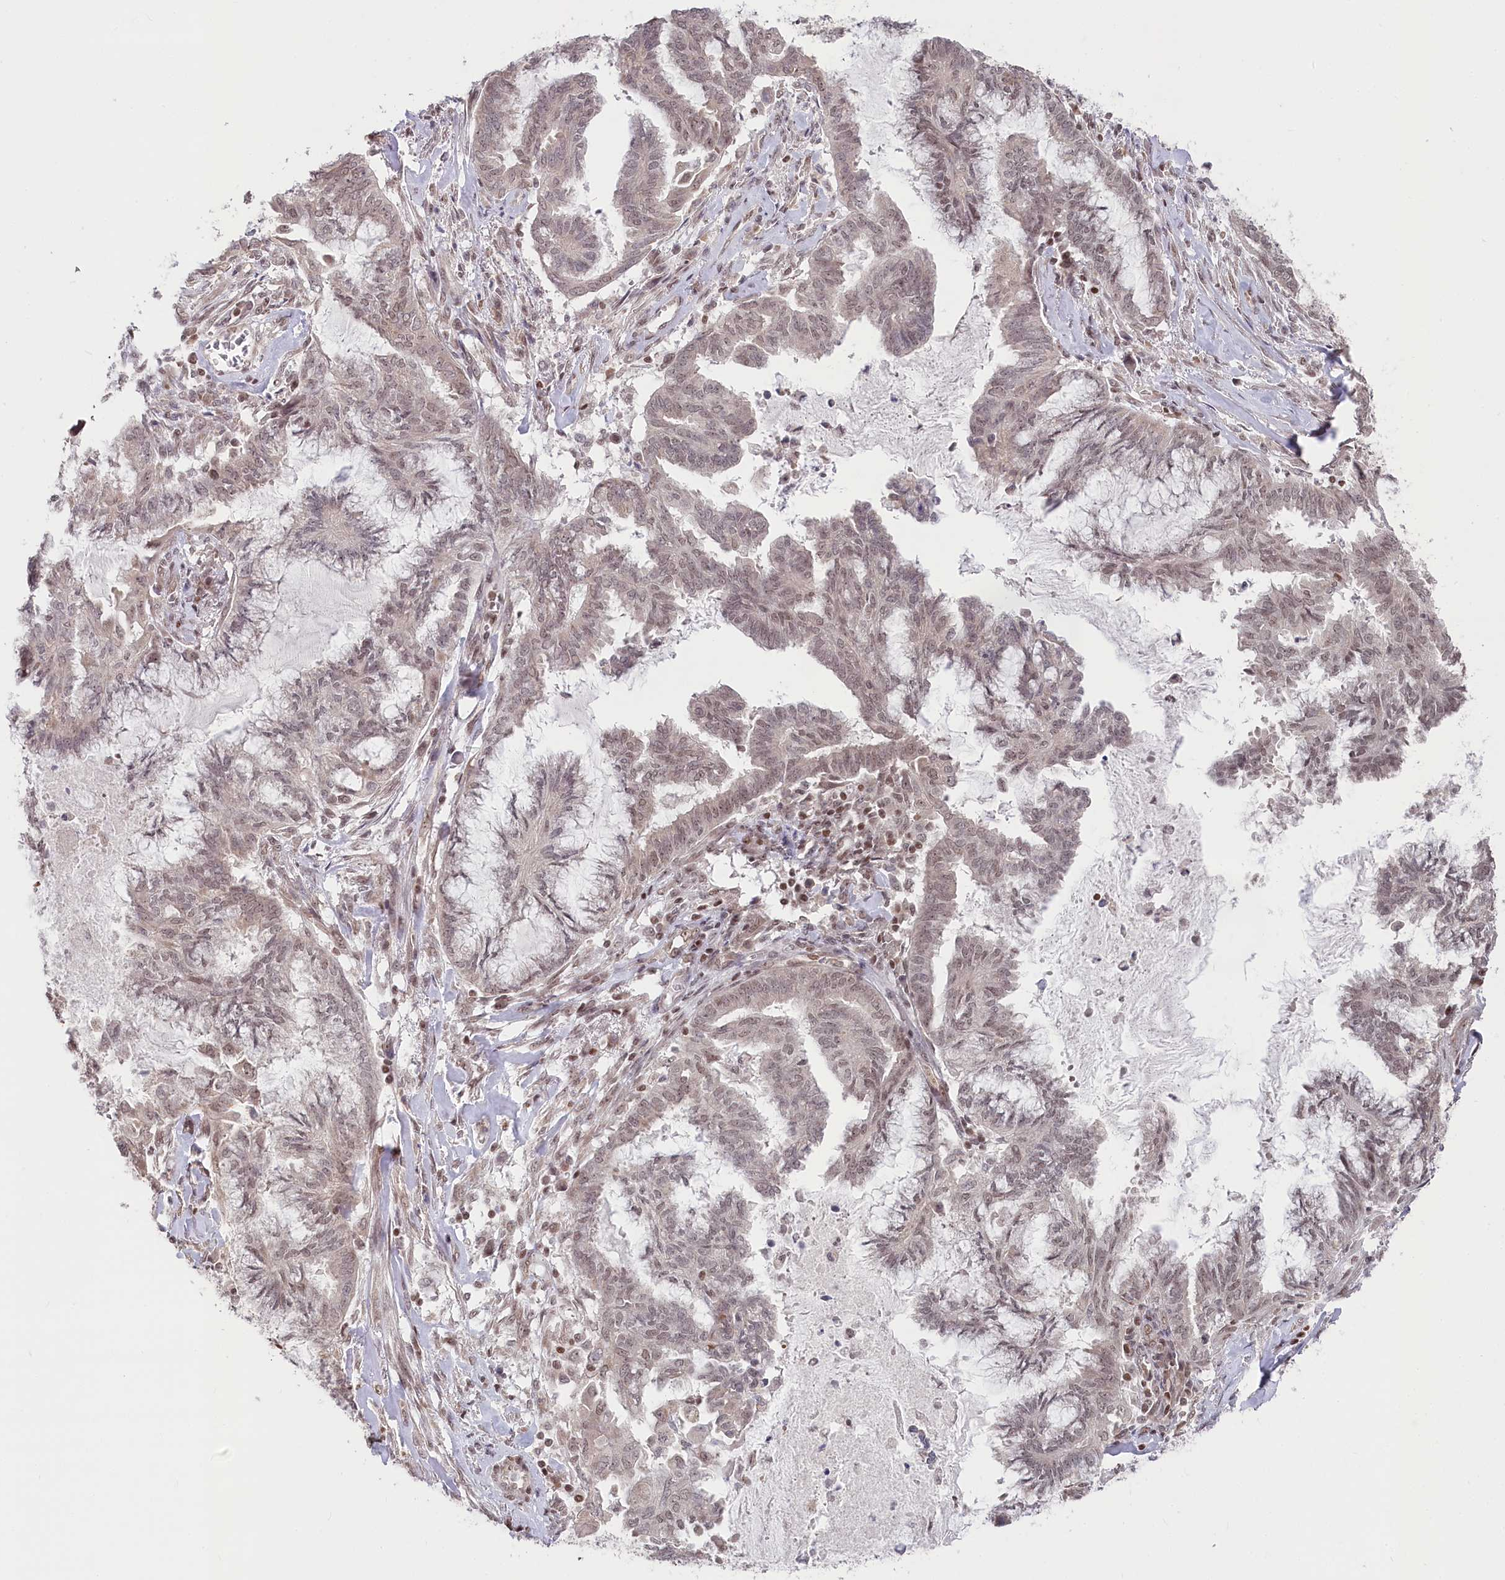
{"staining": {"intensity": "weak", "quantity": ">75%", "location": "nuclear"}, "tissue": "endometrial cancer", "cell_type": "Tumor cells", "image_type": "cancer", "snomed": [{"axis": "morphology", "description": "Adenocarcinoma, NOS"}, {"axis": "topography", "description": "Endometrium"}], "caption": "Endometrial cancer (adenocarcinoma) stained with immunohistochemistry (IHC) displays weak nuclear staining in approximately >75% of tumor cells. (IHC, brightfield microscopy, high magnification).", "gene": "CGGBP1", "patient": {"sex": "female", "age": 86}}